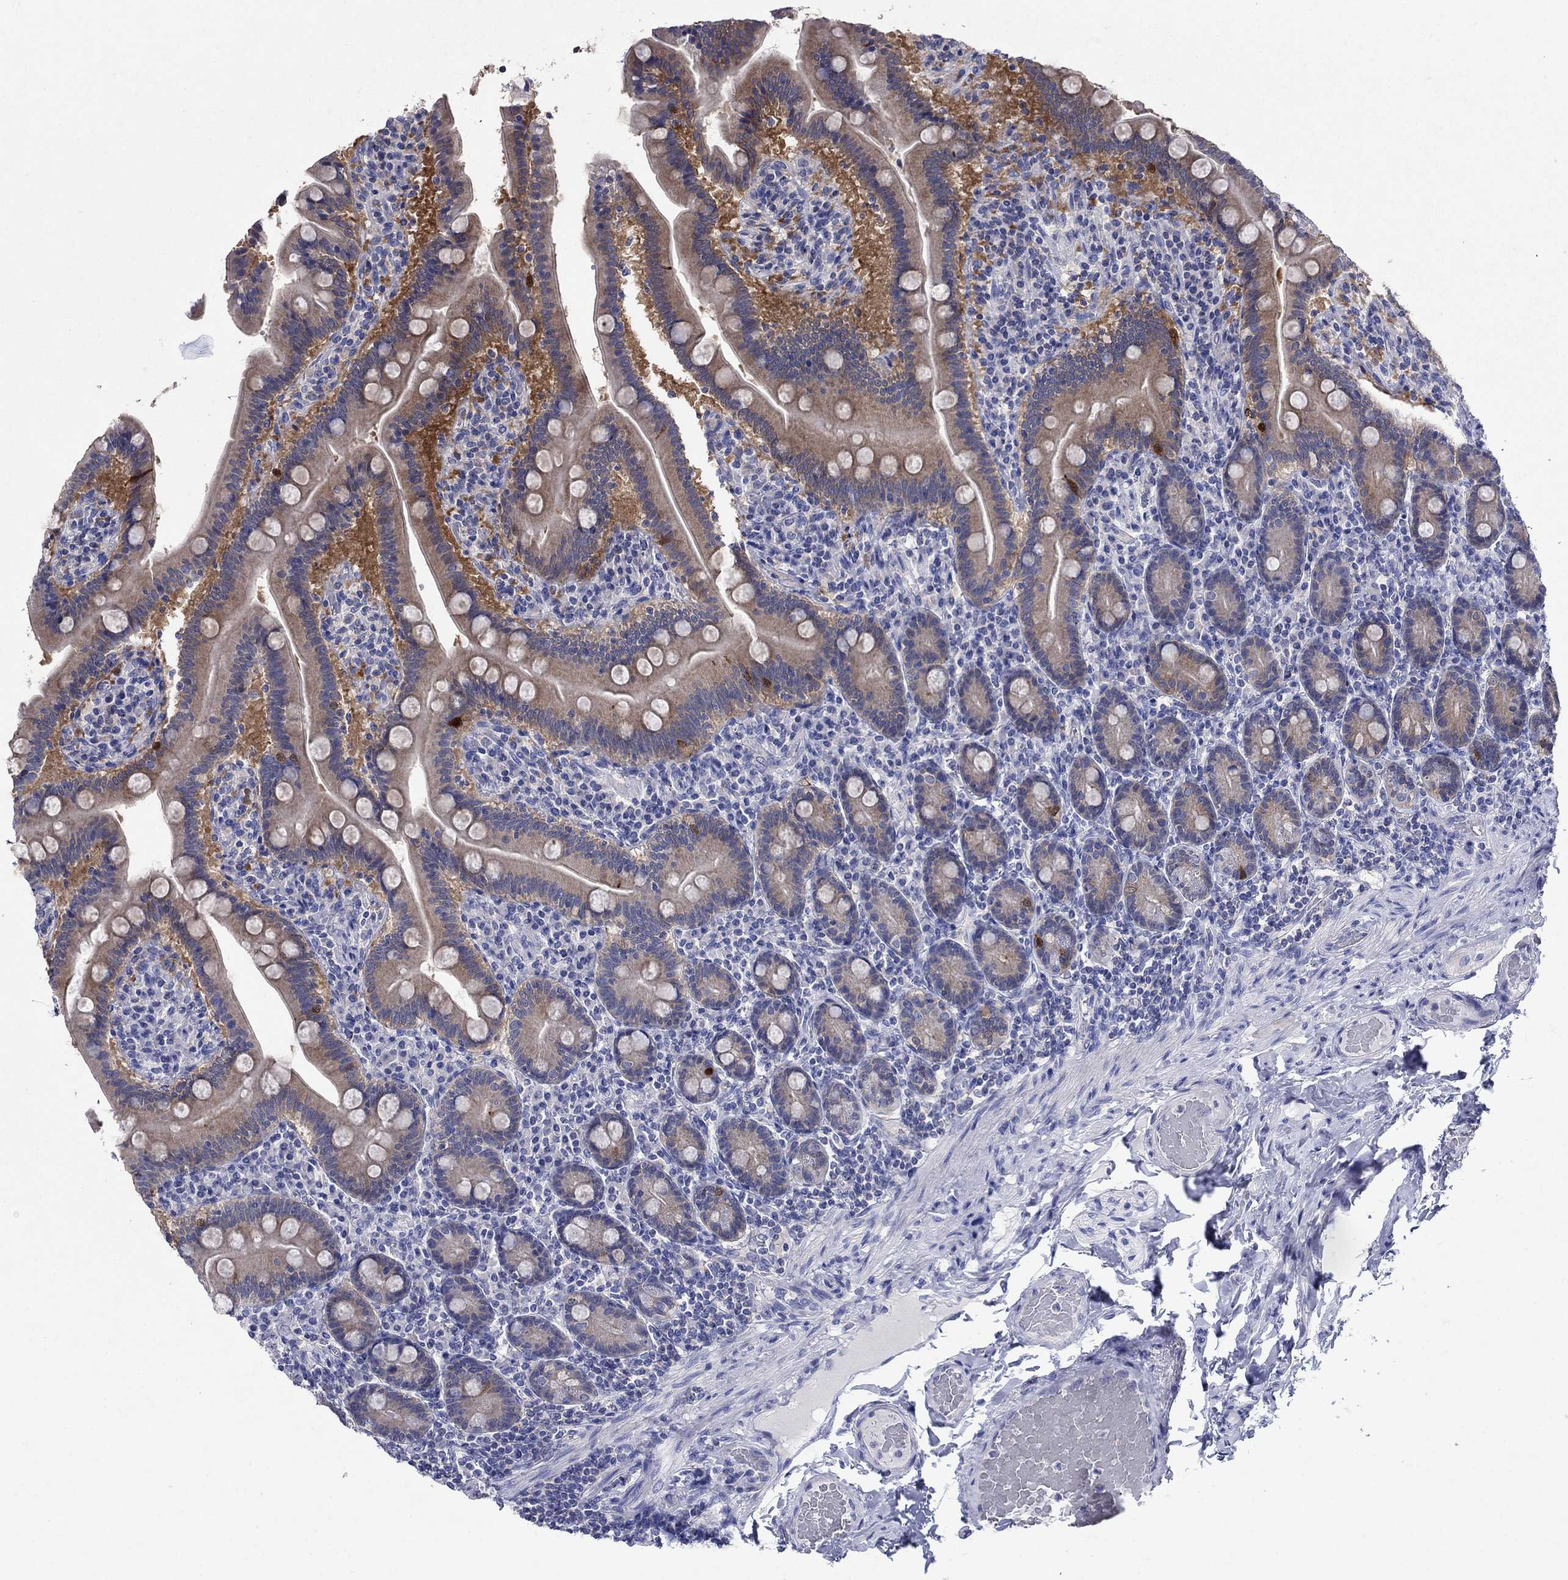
{"staining": {"intensity": "moderate", "quantity": "25%-75%", "location": "cytoplasmic/membranous"}, "tissue": "small intestine", "cell_type": "Glandular cells", "image_type": "normal", "snomed": [{"axis": "morphology", "description": "Normal tissue, NOS"}, {"axis": "topography", "description": "Small intestine"}], "caption": "IHC of normal human small intestine shows medium levels of moderate cytoplasmic/membranous positivity in about 25%-75% of glandular cells.", "gene": "SULT2B1", "patient": {"sex": "male", "age": 66}}